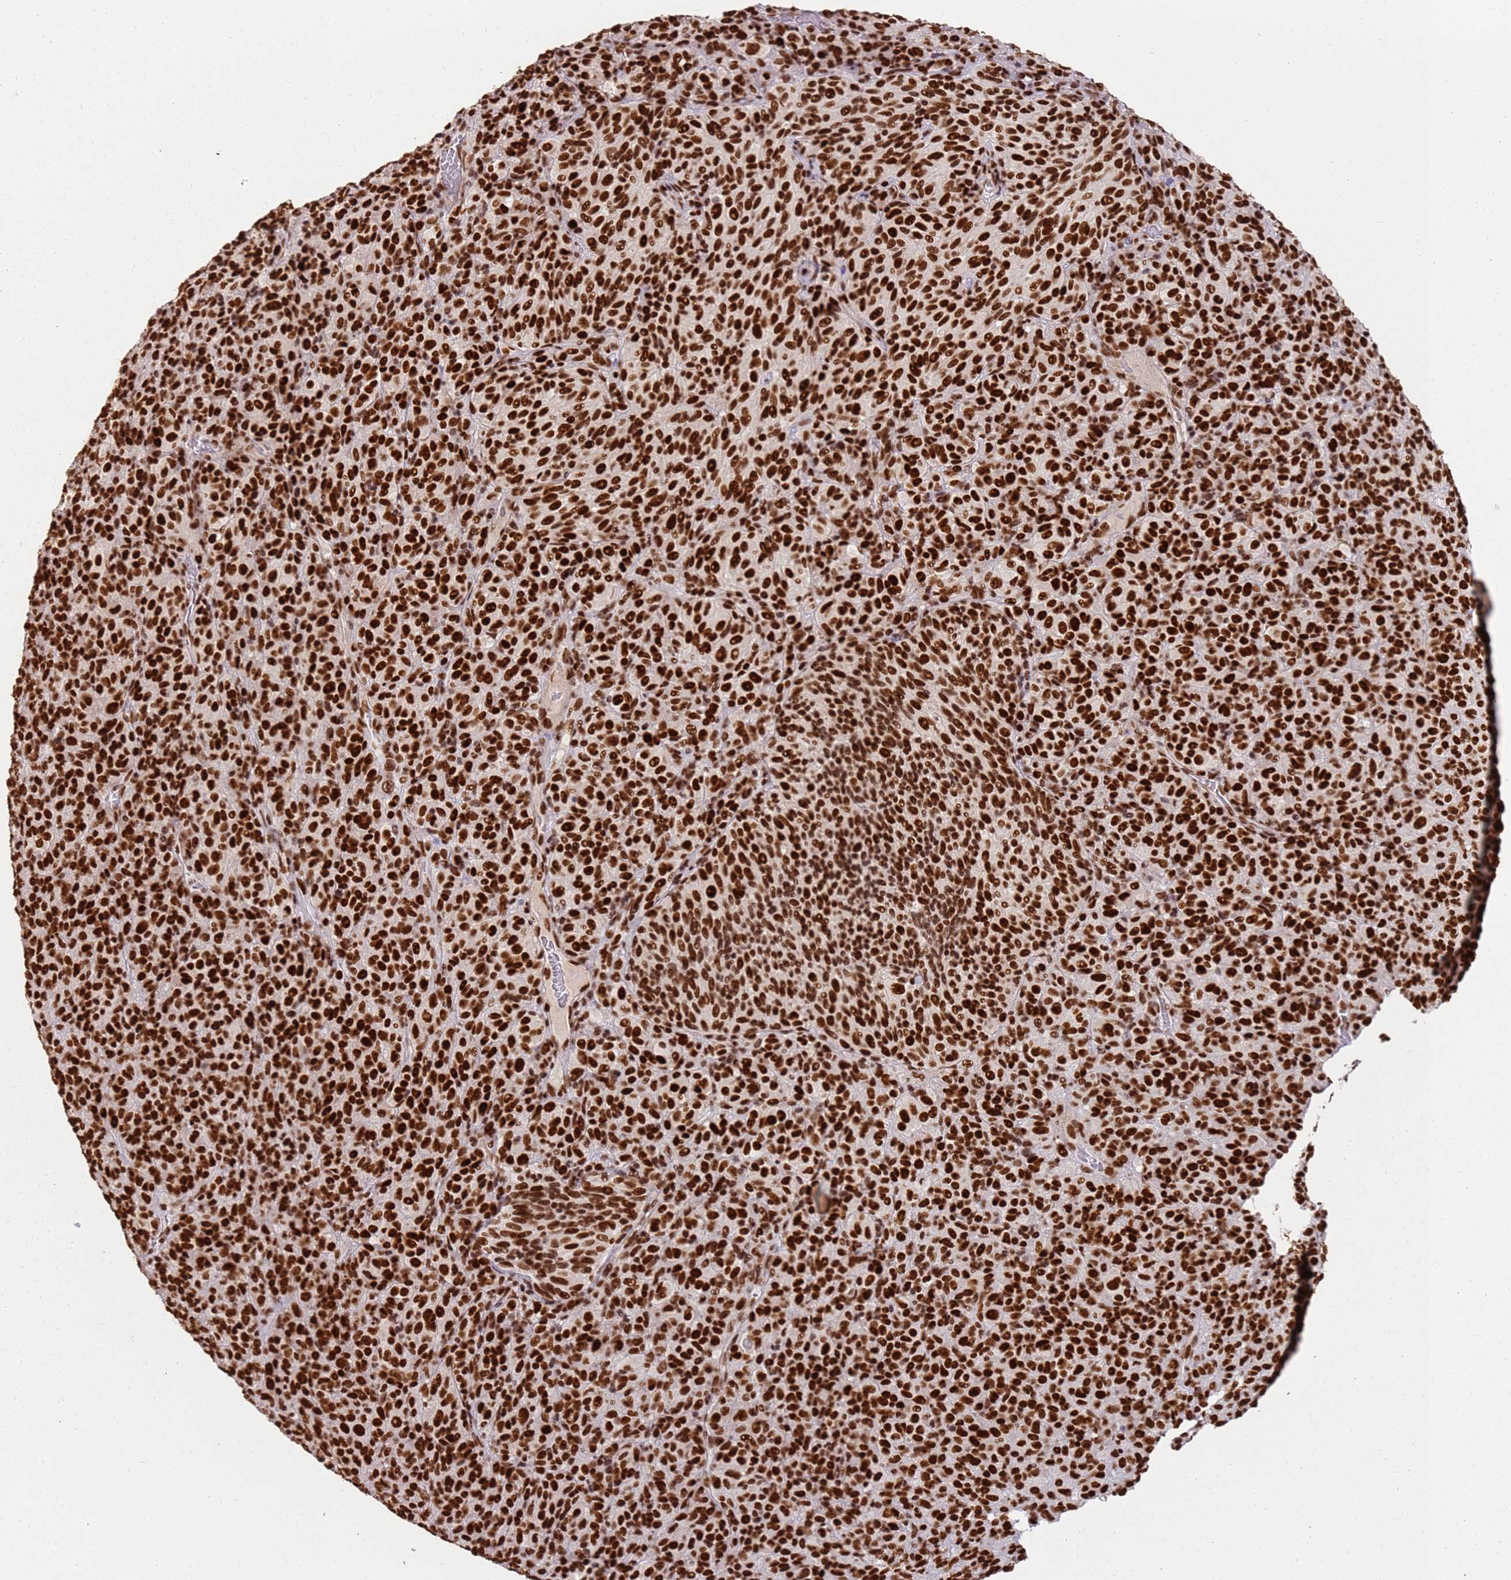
{"staining": {"intensity": "strong", "quantity": ">75%", "location": "nuclear"}, "tissue": "melanoma", "cell_type": "Tumor cells", "image_type": "cancer", "snomed": [{"axis": "morphology", "description": "Malignant melanoma, Metastatic site"}, {"axis": "topography", "description": "Brain"}], "caption": "This image demonstrates melanoma stained with immunohistochemistry (IHC) to label a protein in brown. The nuclear of tumor cells show strong positivity for the protein. Nuclei are counter-stained blue.", "gene": "TENT4A", "patient": {"sex": "female", "age": 56}}